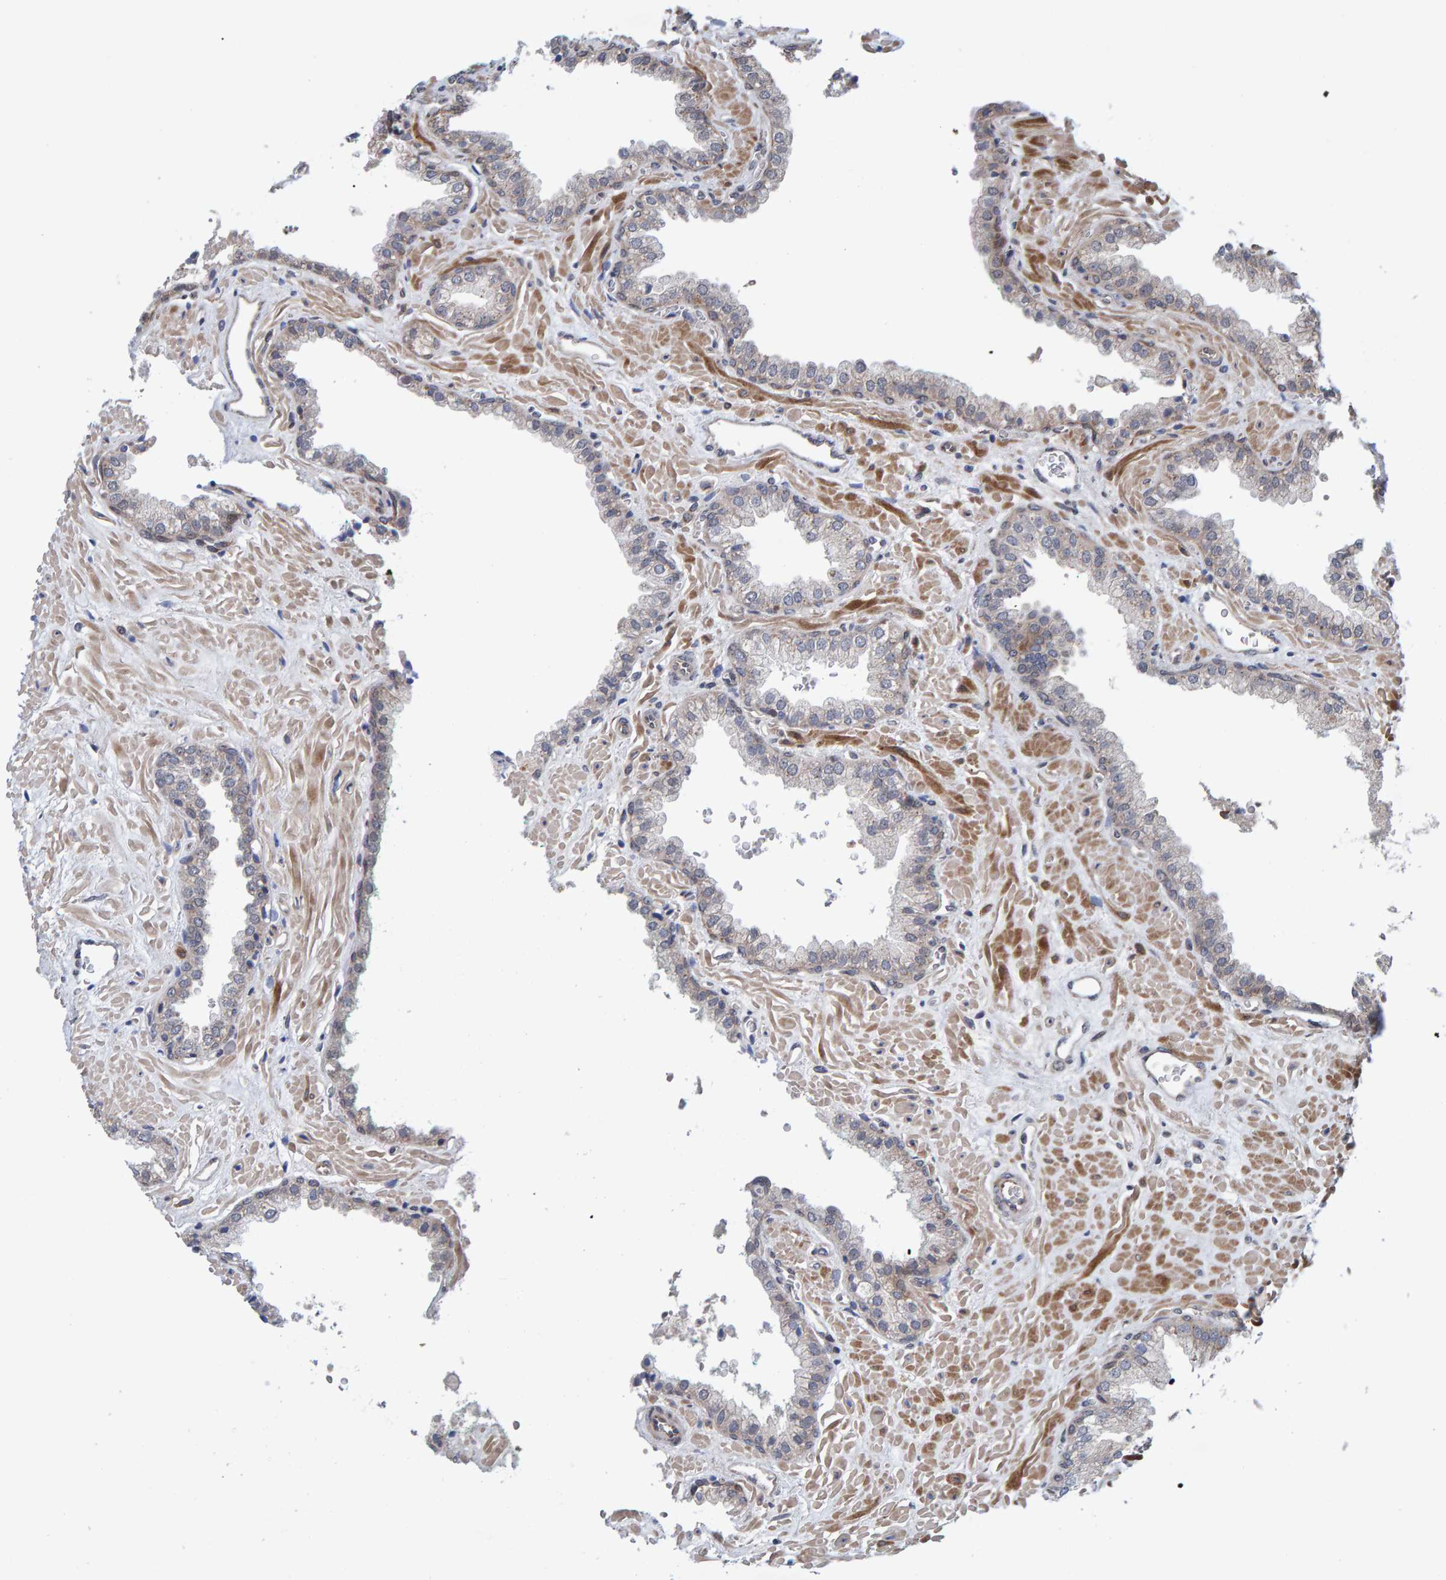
{"staining": {"intensity": "negative", "quantity": "none", "location": "none"}, "tissue": "prostate cancer", "cell_type": "Tumor cells", "image_type": "cancer", "snomed": [{"axis": "morphology", "description": "Adenocarcinoma, Low grade"}, {"axis": "topography", "description": "Prostate"}], "caption": "DAB immunohistochemical staining of prostate cancer displays no significant positivity in tumor cells.", "gene": "MFSD6L", "patient": {"sex": "male", "age": 71}}